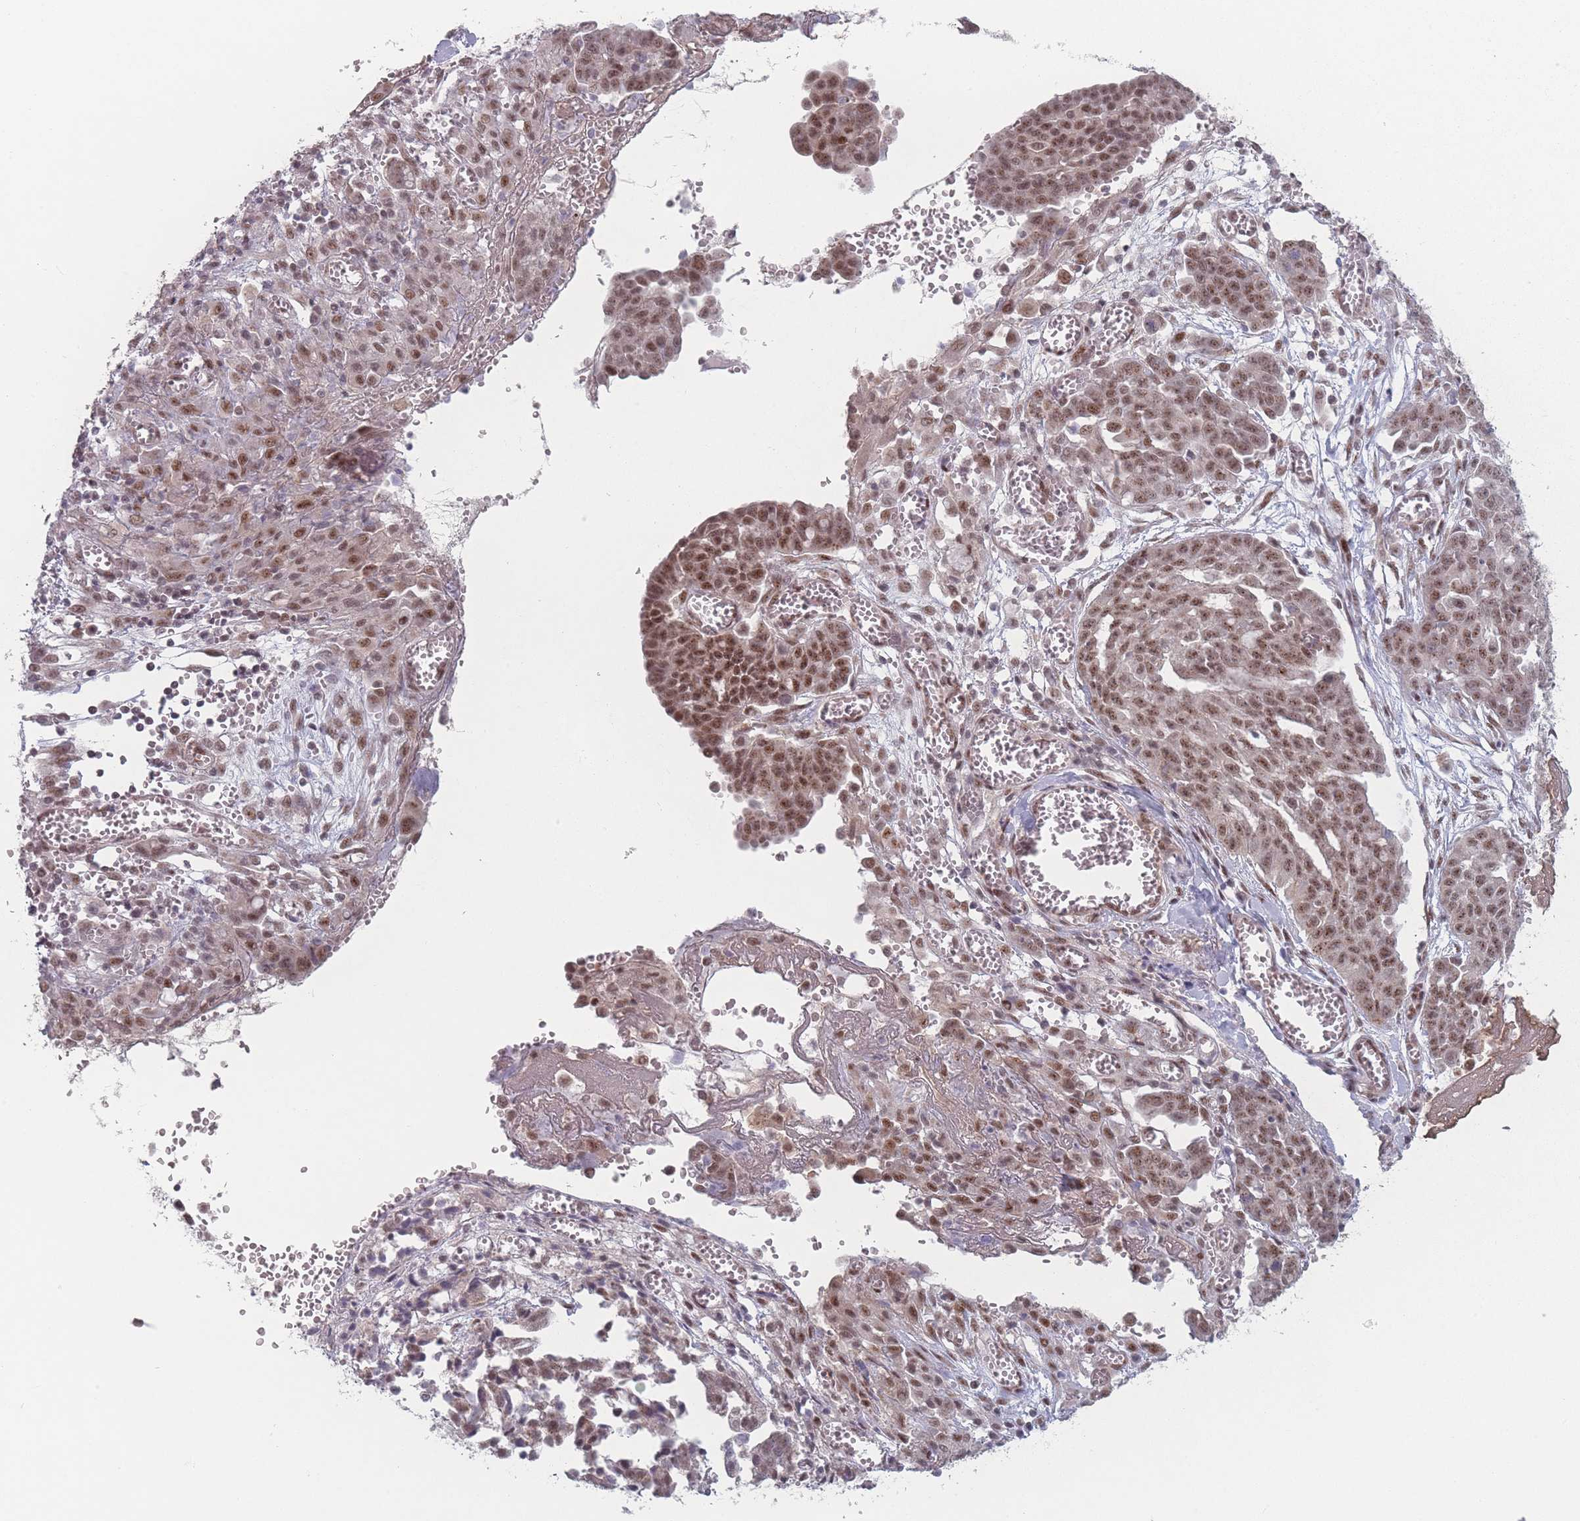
{"staining": {"intensity": "moderate", "quantity": ">75%", "location": "nuclear"}, "tissue": "ovarian cancer", "cell_type": "Tumor cells", "image_type": "cancer", "snomed": [{"axis": "morphology", "description": "Cystadenocarcinoma, serous, NOS"}, {"axis": "topography", "description": "Soft tissue"}, {"axis": "topography", "description": "Ovary"}], "caption": "Ovarian cancer (serous cystadenocarcinoma) tissue reveals moderate nuclear positivity in about >75% of tumor cells Ihc stains the protein in brown and the nuclei are stained blue.", "gene": "ZC3H14", "patient": {"sex": "female", "age": 57}}